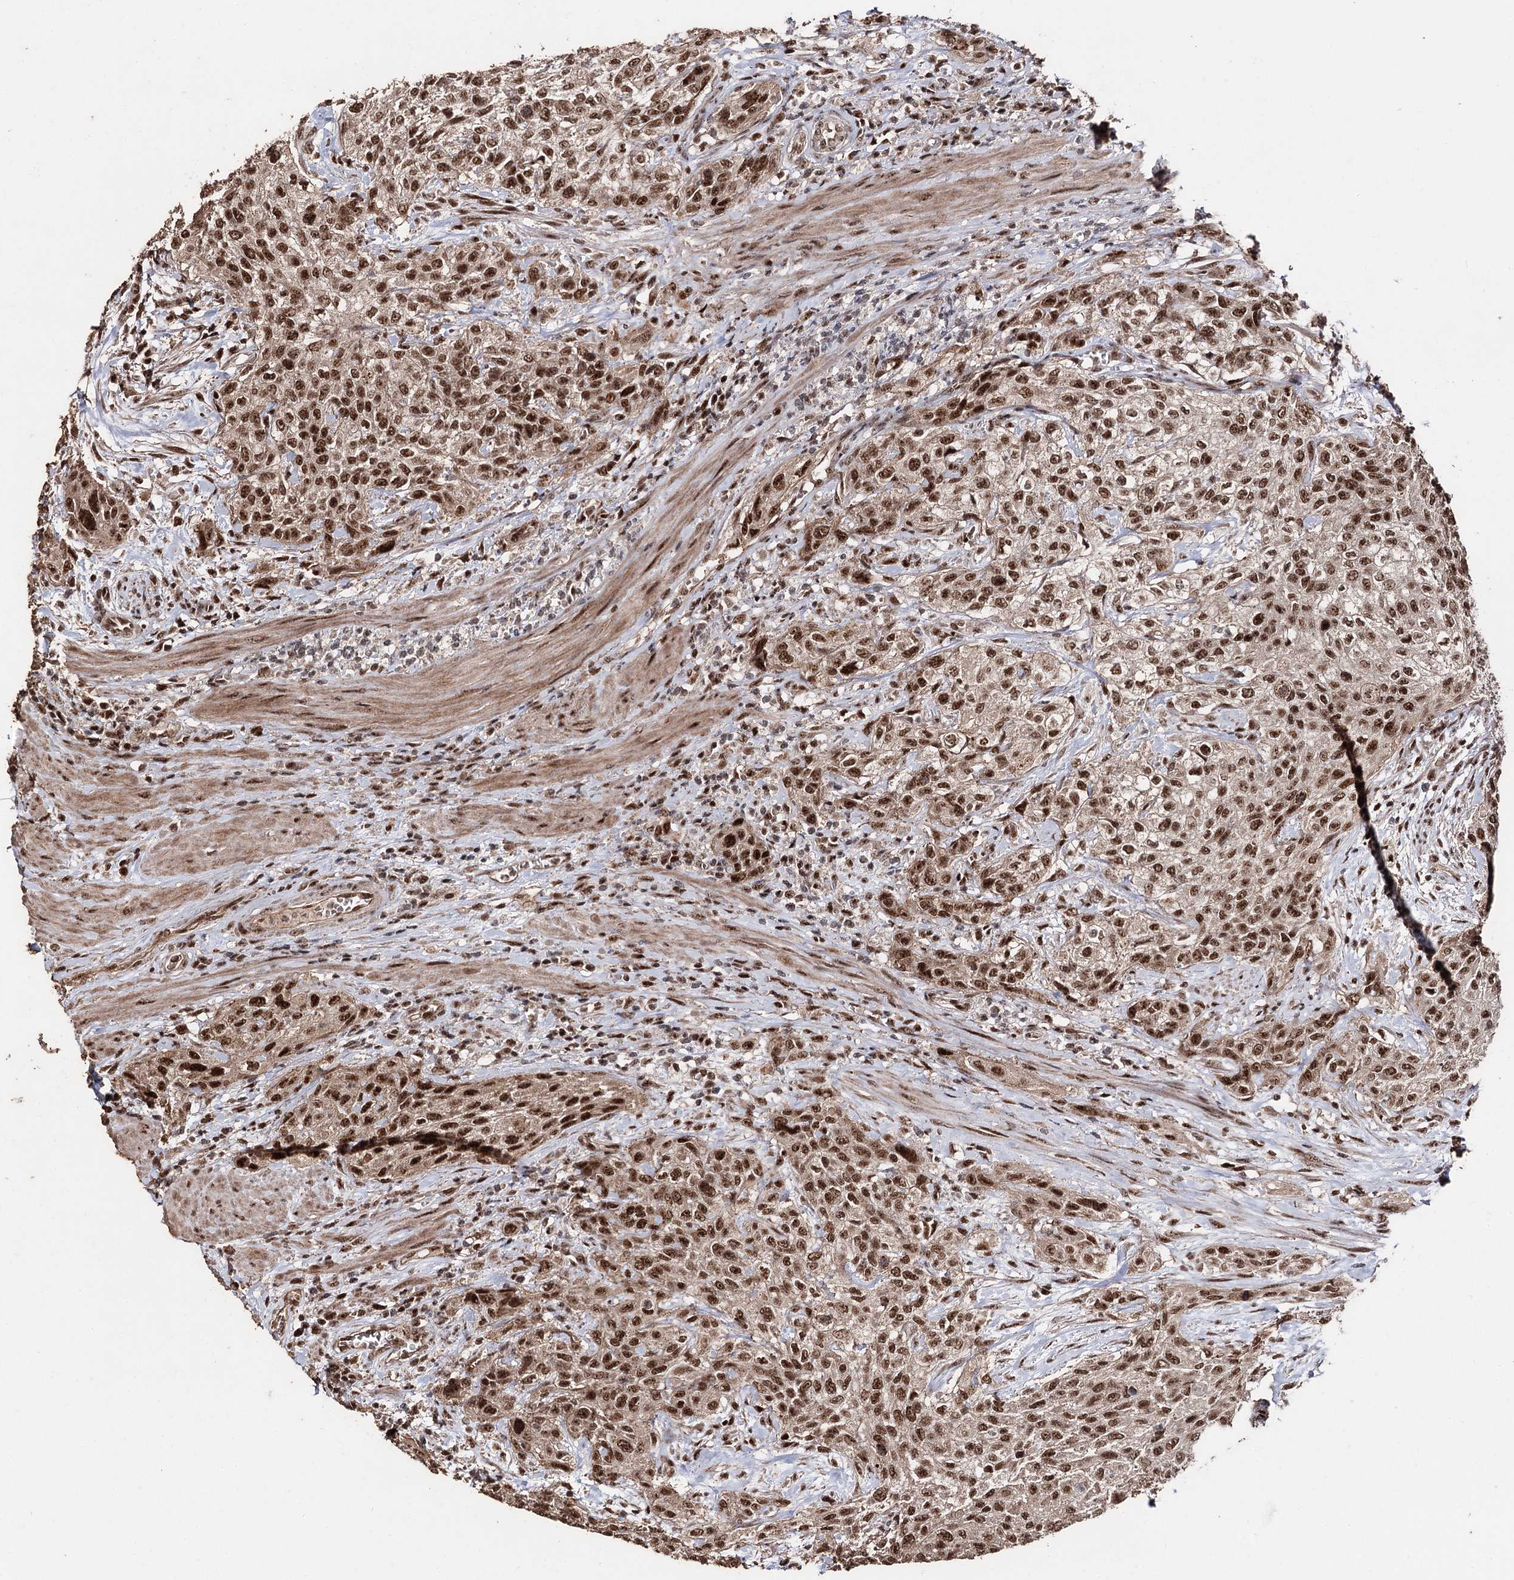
{"staining": {"intensity": "strong", "quantity": ">75%", "location": "nuclear"}, "tissue": "urothelial cancer", "cell_type": "Tumor cells", "image_type": "cancer", "snomed": [{"axis": "morphology", "description": "Normal tissue, NOS"}, {"axis": "morphology", "description": "Urothelial carcinoma, NOS"}, {"axis": "topography", "description": "Urinary bladder"}, {"axis": "topography", "description": "Peripheral nerve tissue"}], "caption": "Transitional cell carcinoma was stained to show a protein in brown. There is high levels of strong nuclear expression in about >75% of tumor cells.", "gene": "U2SURP", "patient": {"sex": "male", "age": 35}}